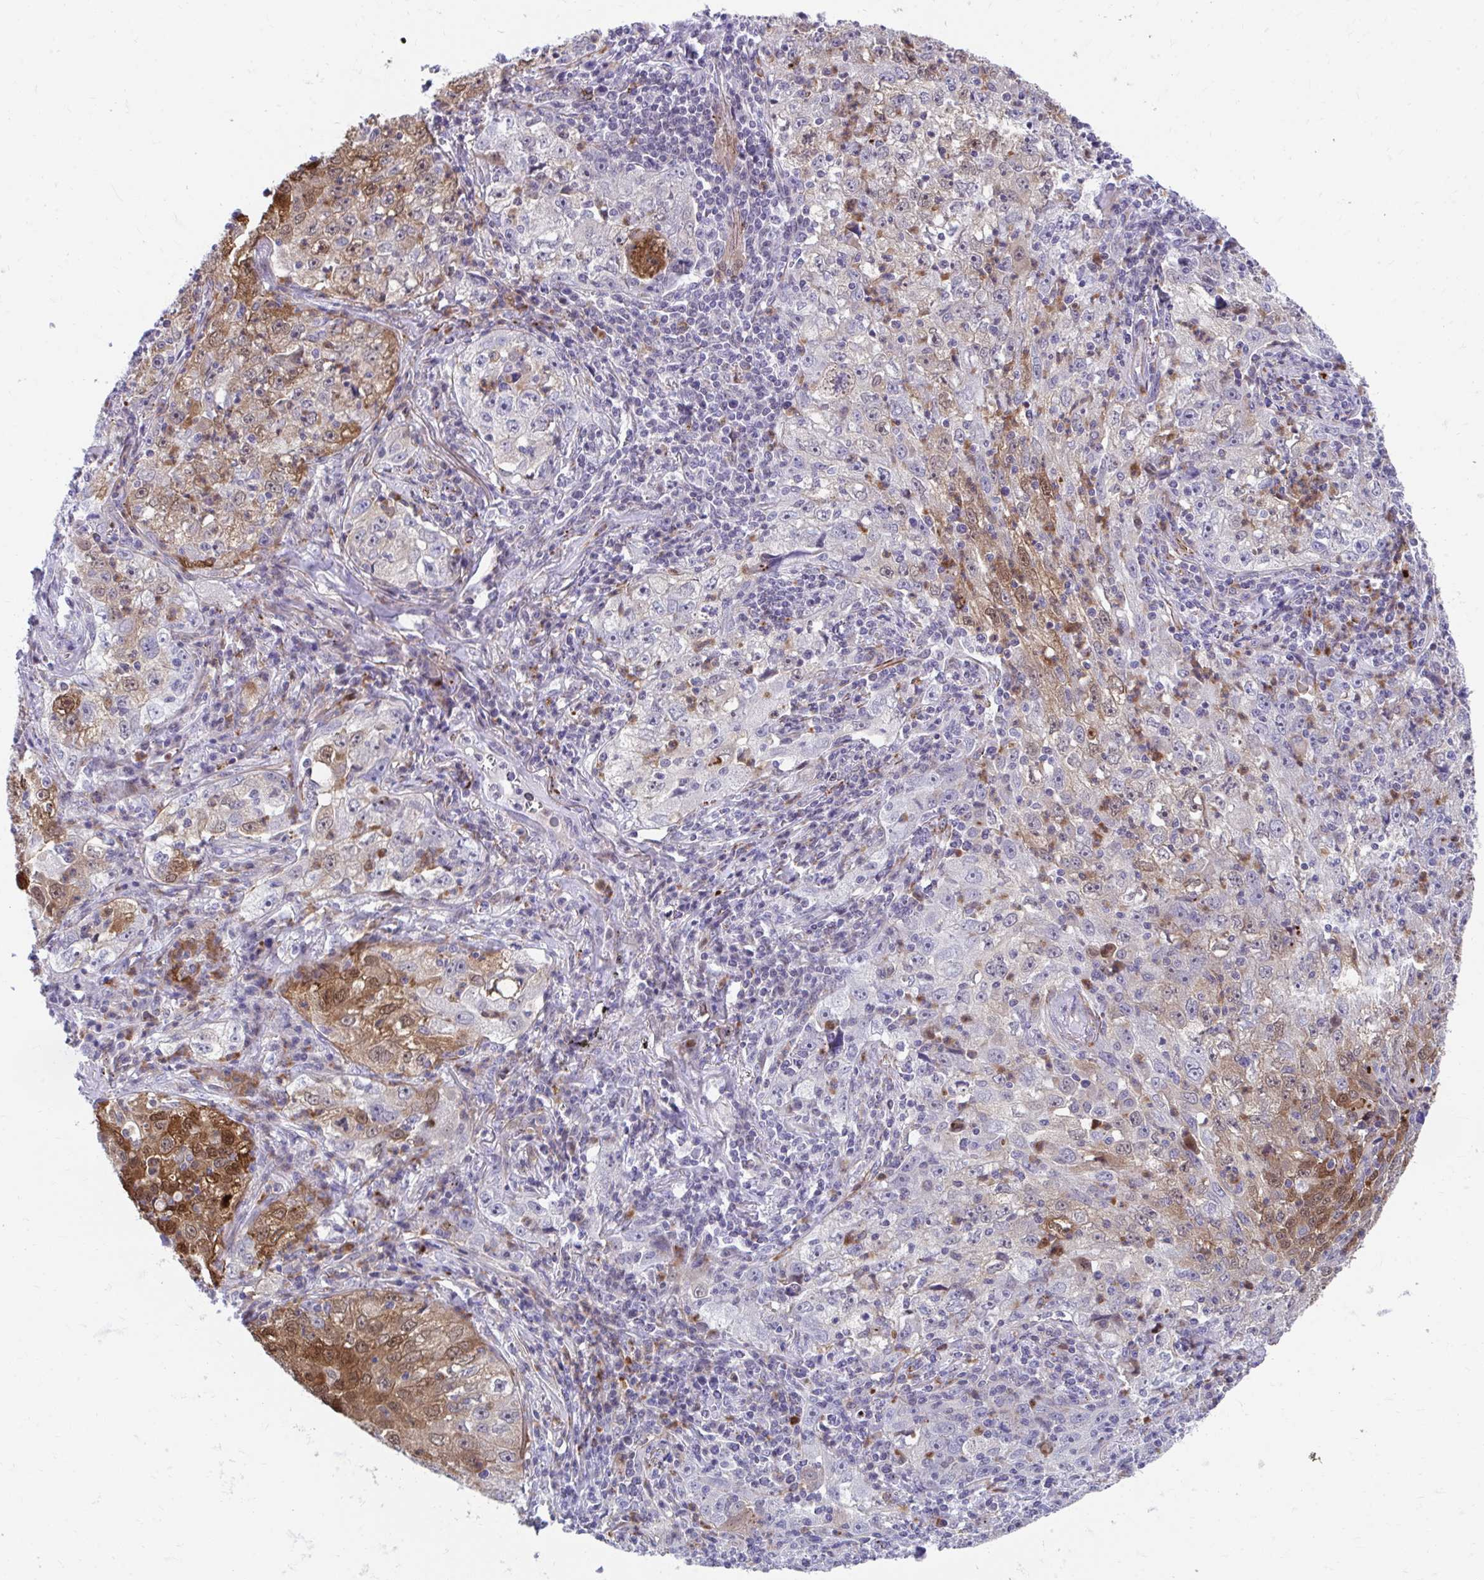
{"staining": {"intensity": "moderate", "quantity": "<25%", "location": "cytoplasmic/membranous,nuclear"}, "tissue": "lung cancer", "cell_type": "Tumor cells", "image_type": "cancer", "snomed": [{"axis": "morphology", "description": "Squamous cell carcinoma, NOS"}, {"axis": "topography", "description": "Lung"}], "caption": "DAB immunohistochemical staining of lung cancer (squamous cell carcinoma) shows moderate cytoplasmic/membranous and nuclear protein staining in approximately <25% of tumor cells.", "gene": "CSTB", "patient": {"sex": "male", "age": 71}}